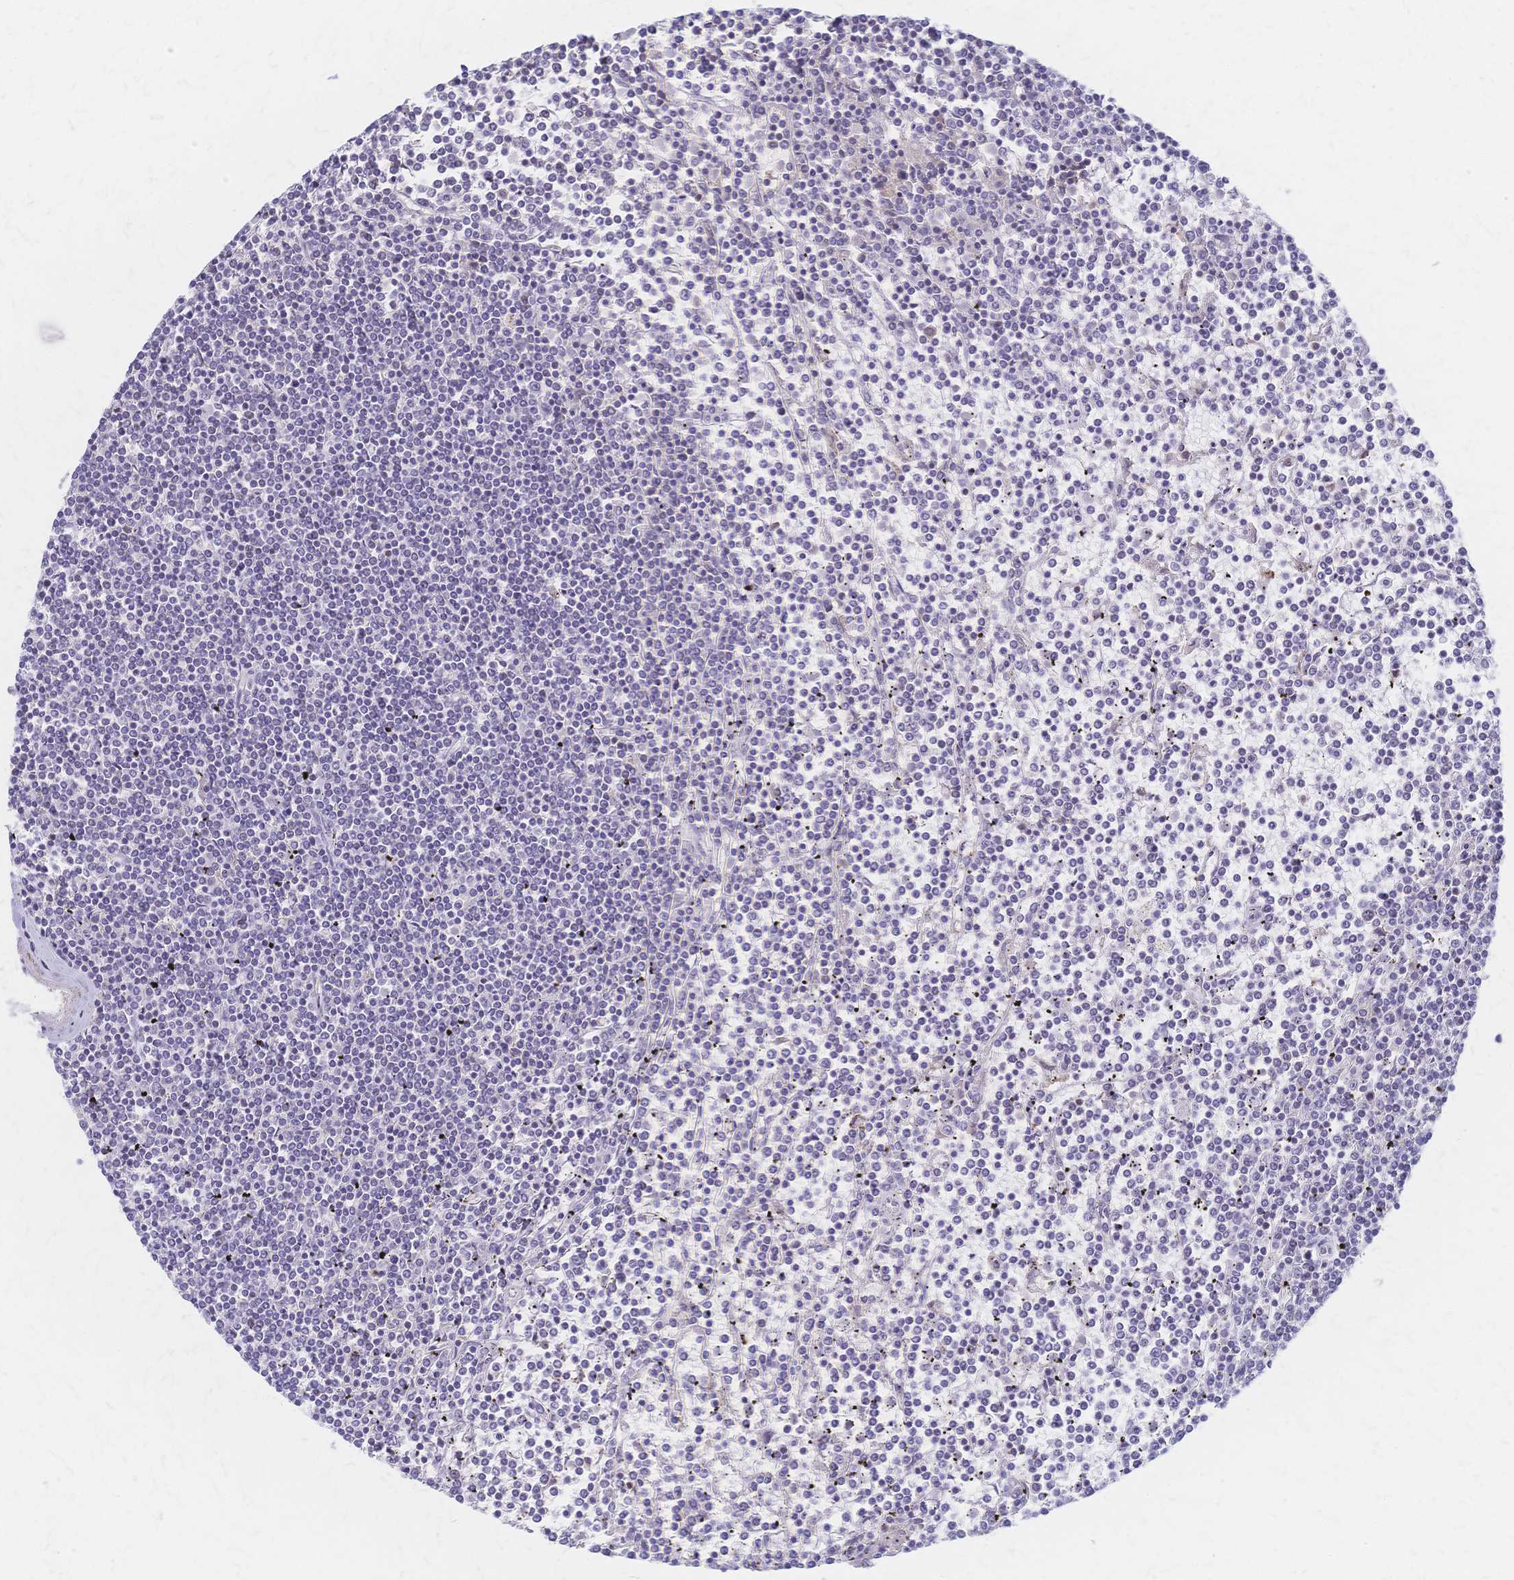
{"staining": {"intensity": "negative", "quantity": "none", "location": "none"}, "tissue": "lymphoma", "cell_type": "Tumor cells", "image_type": "cancer", "snomed": [{"axis": "morphology", "description": "Malignant lymphoma, non-Hodgkin's type, Low grade"}, {"axis": "topography", "description": "Spleen"}], "caption": "Immunohistochemistry of low-grade malignant lymphoma, non-Hodgkin's type reveals no expression in tumor cells. (DAB immunohistochemistry (IHC) visualized using brightfield microscopy, high magnification).", "gene": "CYB5A", "patient": {"sex": "female", "age": 19}}